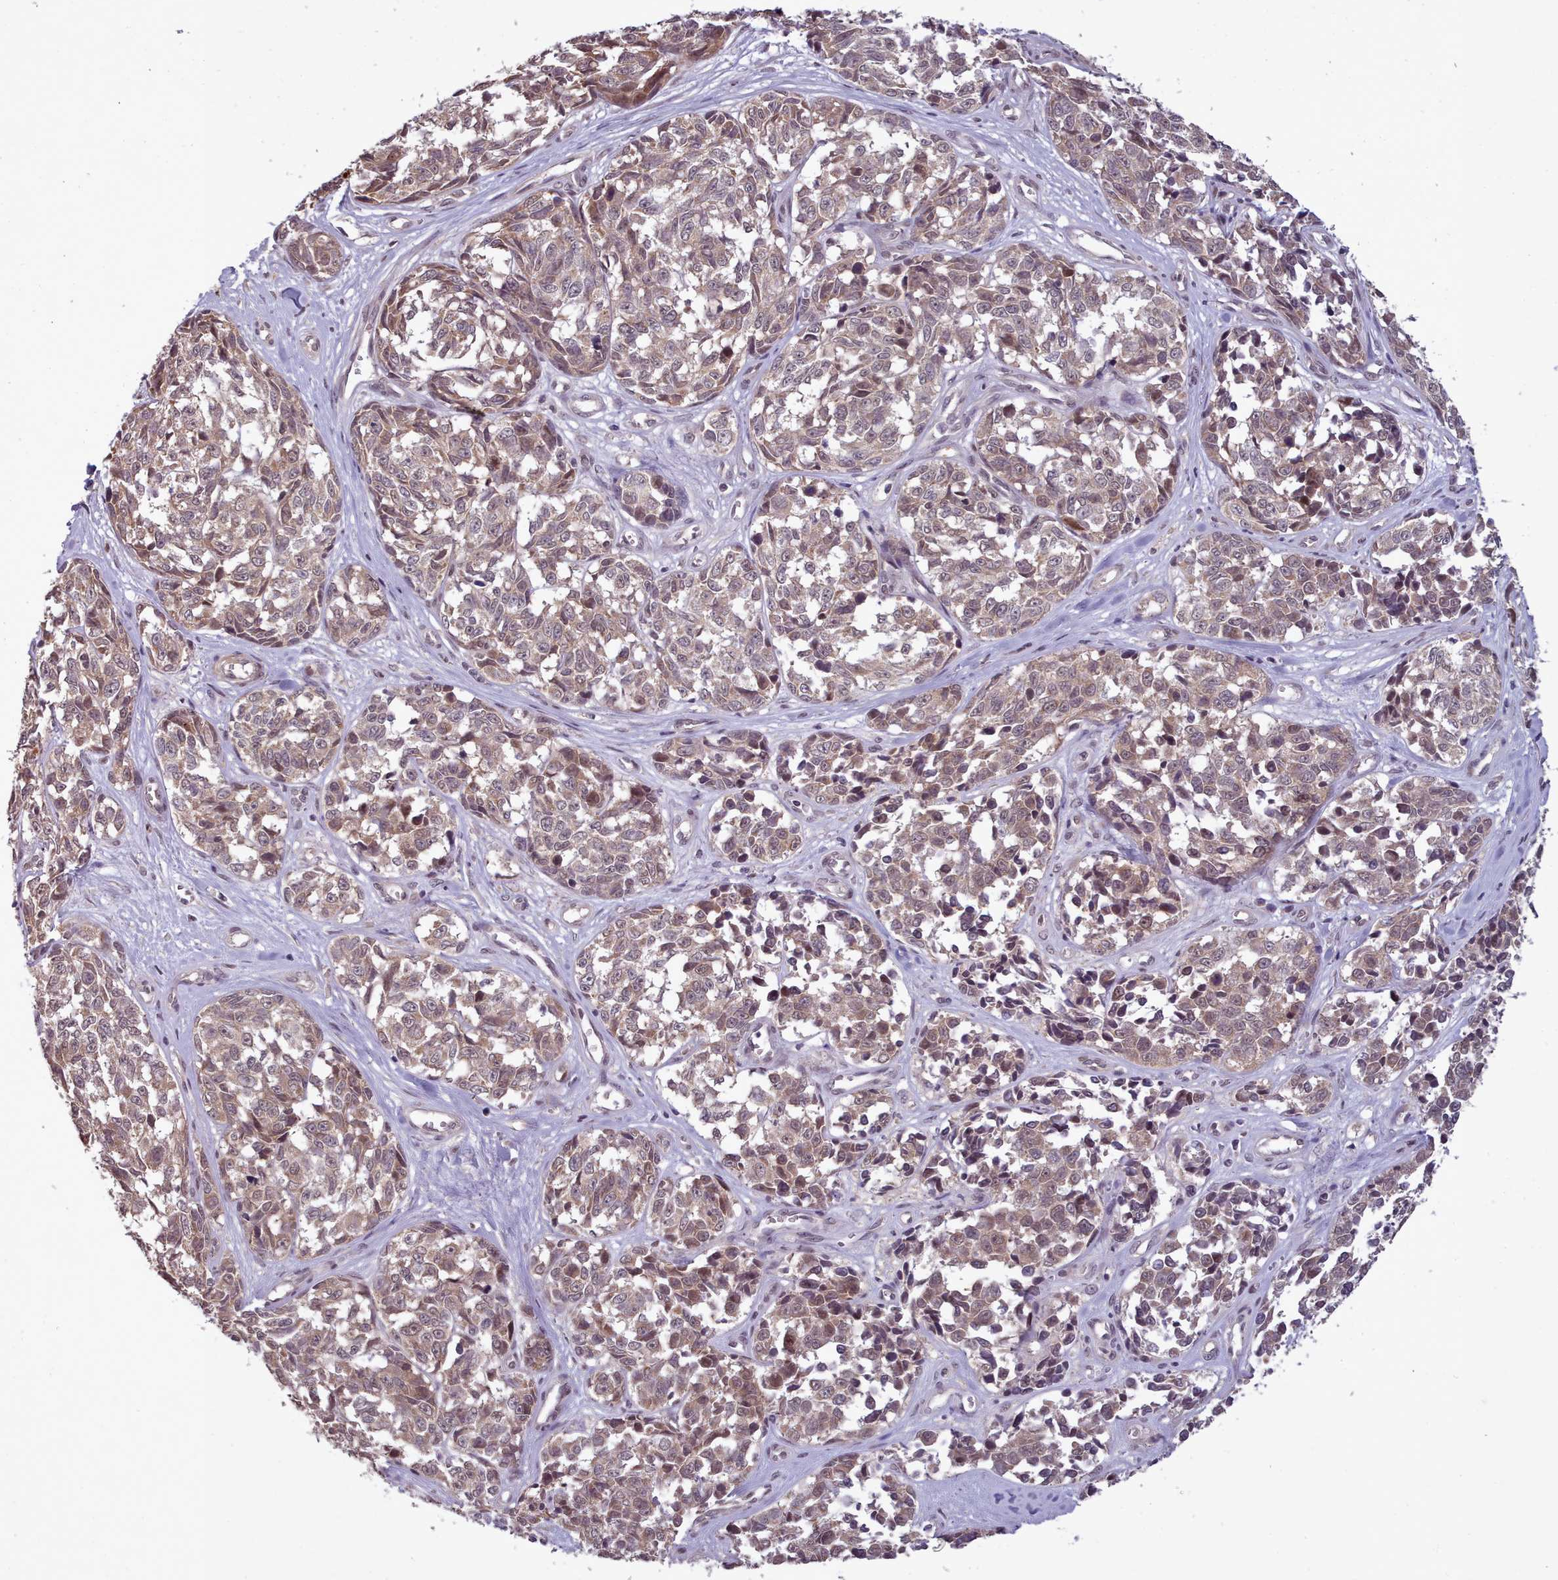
{"staining": {"intensity": "moderate", "quantity": "25%-75%", "location": "cytoplasmic/membranous,nuclear"}, "tissue": "melanoma", "cell_type": "Tumor cells", "image_type": "cancer", "snomed": [{"axis": "morphology", "description": "Normal tissue, NOS"}, {"axis": "morphology", "description": "Malignant melanoma, NOS"}, {"axis": "topography", "description": "Skin"}], "caption": "Immunohistochemistry (IHC) micrograph of malignant melanoma stained for a protein (brown), which displays medium levels of moderate cytoplasmic/membranous and nuclear positivity in approximately 25%-75% of tumor cells.", "gene": "CDC6", "patient": {"sex": "female", "age": 64}}